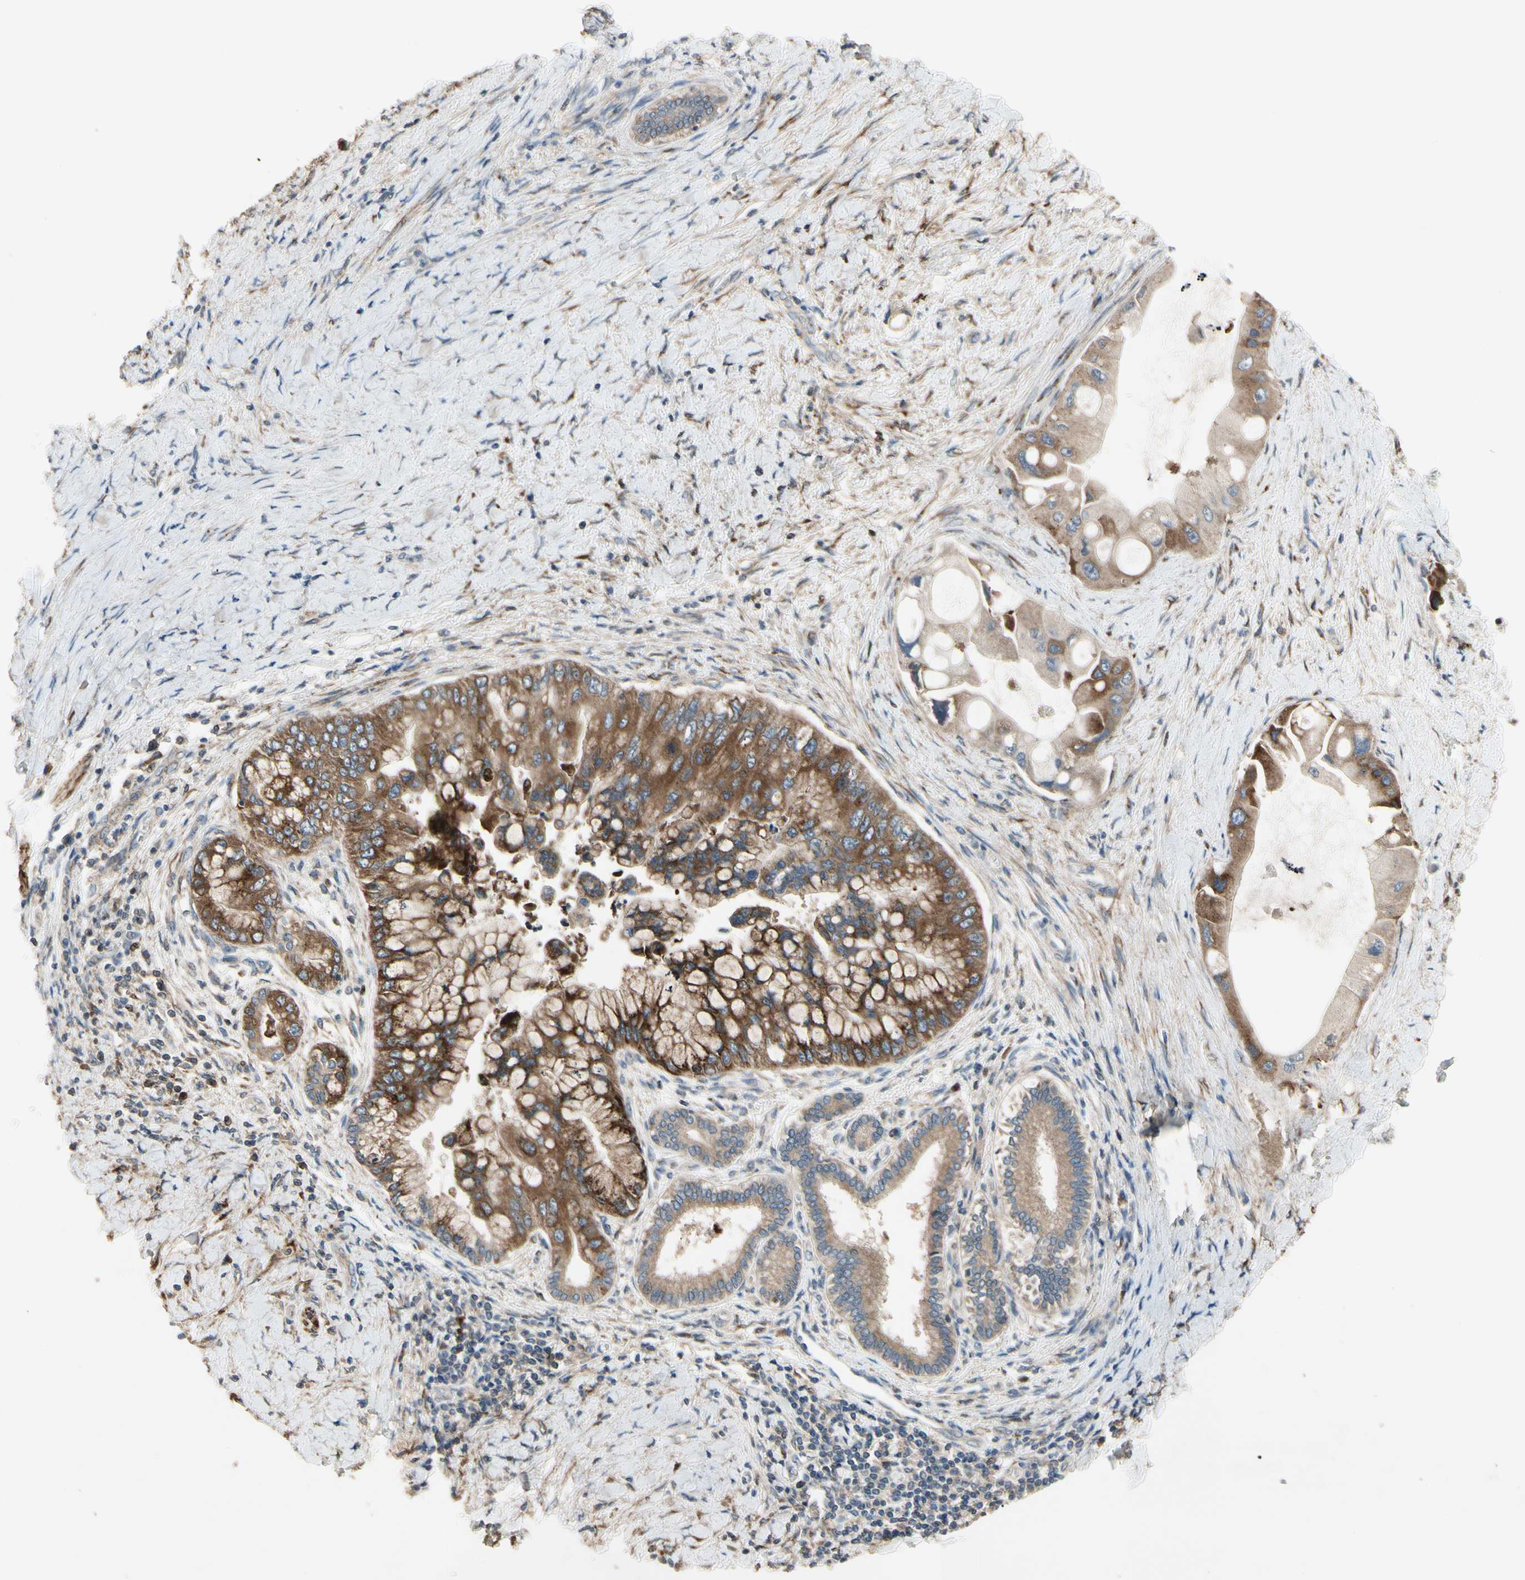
{"staining": {"intensity": "strong", "quantity": ">75%", "location": "cytoplasmic/membranous"}, "tissue": "liver cancer", "cell_type": "Tumor cells", "image_type": "cancer", "snomed": [{"axis": "morphology", "description": "Normal tissue, NOS"}, {"axis": "morphology", "description": "Cholangiocarcinoma"}, {"axis": "topography", "description": "Liver"}, {"axis": "topography", "description": "Peripheral nerve tissue"}], "caption": "Strong cytoplasmic/membranous protein staining is seen in approximately >75% of tumor cells in liver cancer (cholangiocarcinoma).", "gene": "CGREF1", "patient": {"sex": "male", "age": 50}}